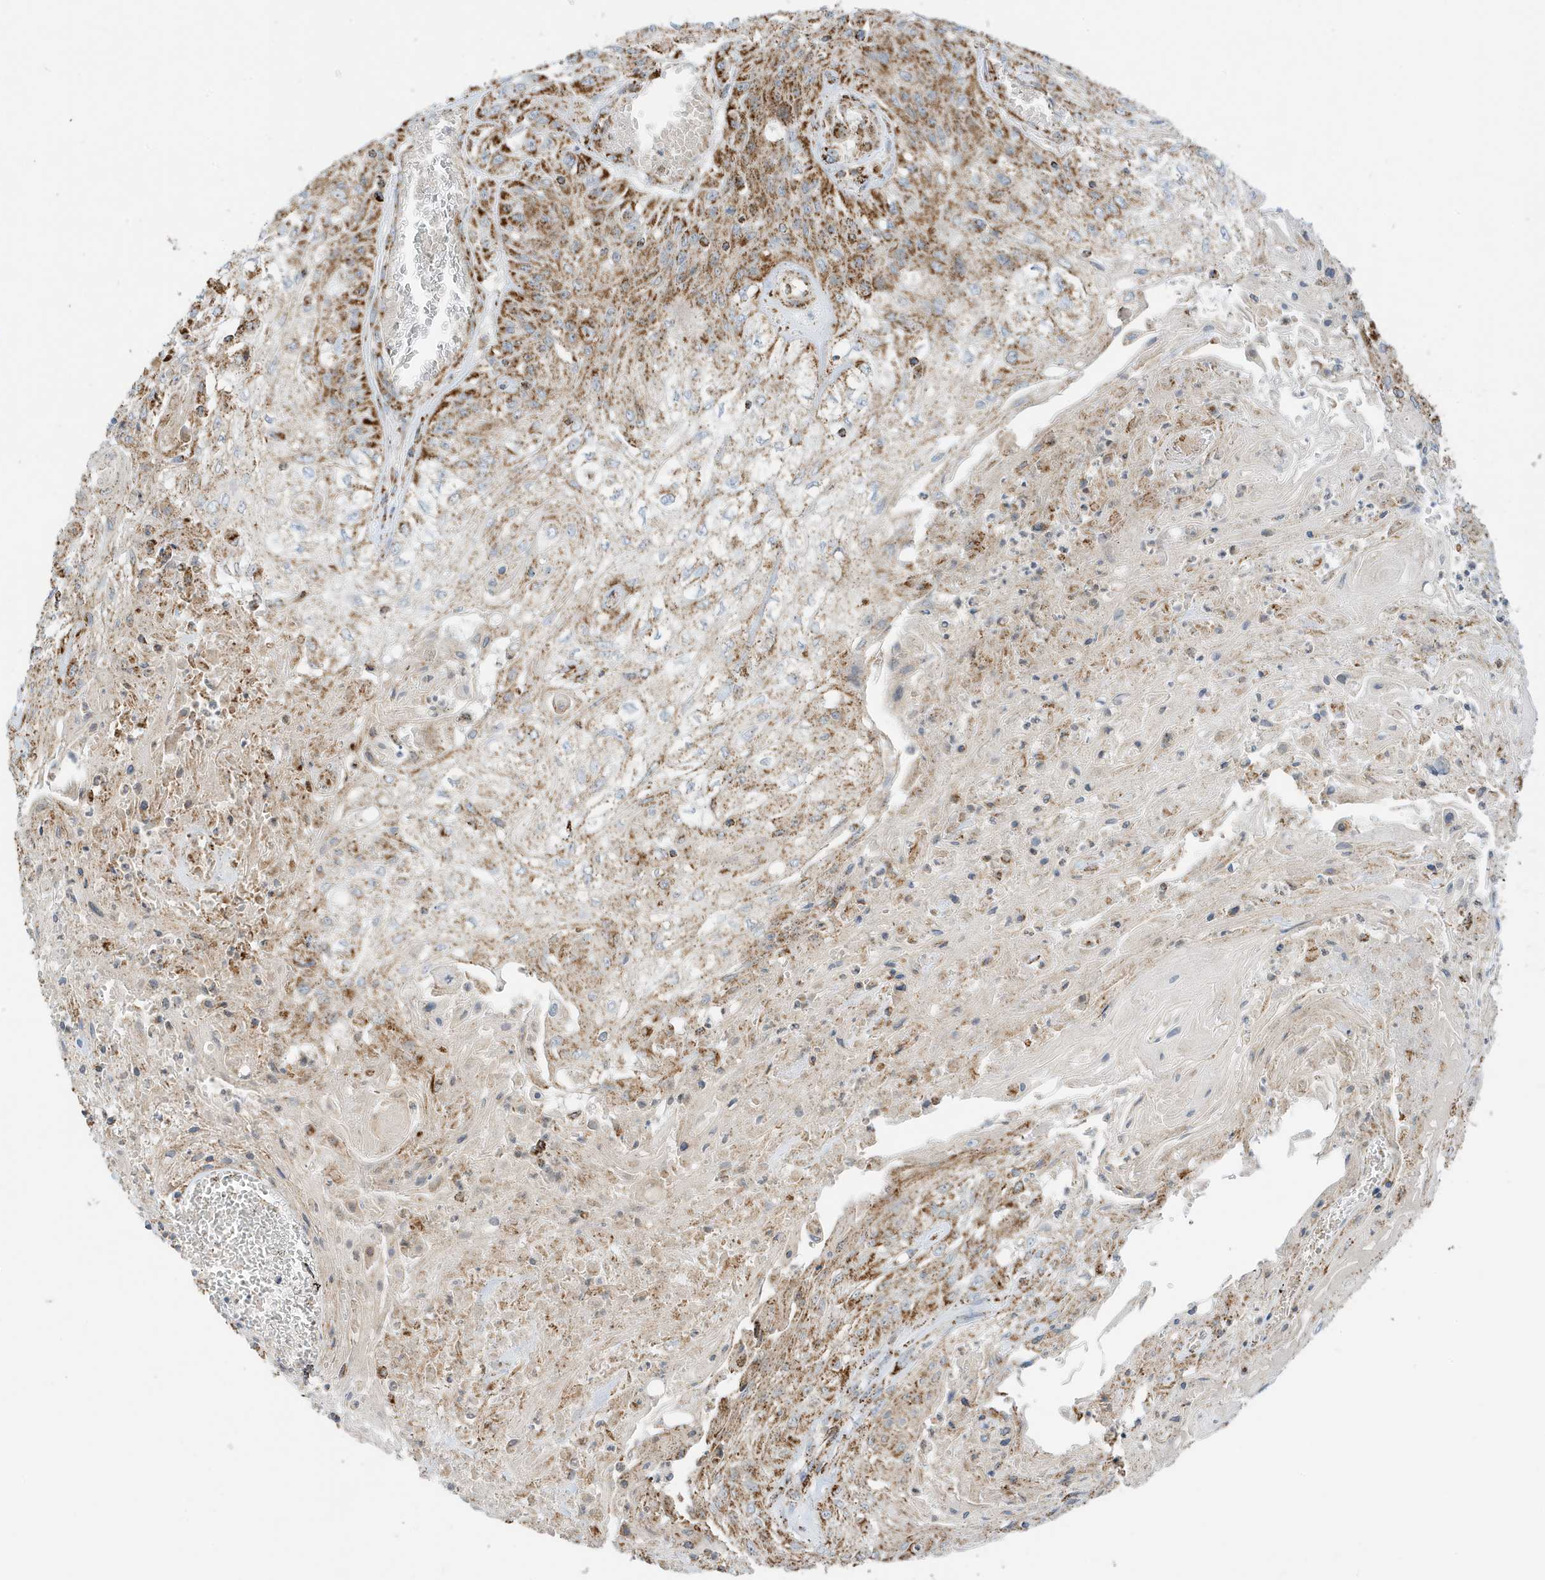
{"staining": {"intensity": "moderate", "quantity": ">75%", "location": "cytoplasmic/membranous"}, "tissue": "skin cancer", "cell_type": "Tumor cells", "image_type": "cancer", "snomed": [{"axis": "morphology", "description": "Squamous cell carcinoma, NOS"}, {"axis": "morphology", "description": "Squamous cell carcinoma, metastatic, NOS"}, {"axis": "topography", "description": "Skin"}, {"axis": "topography", "description": "Lymph node"}], "caption": "Squamous cell carcinoma (skin) stained for a protein (brown) exhibits moderate cytoplasmic/membranous positive expression in about >75% of tumor cells.", "gene": "ATP5ME", "patient": {"sex": "male", "age": 75}}